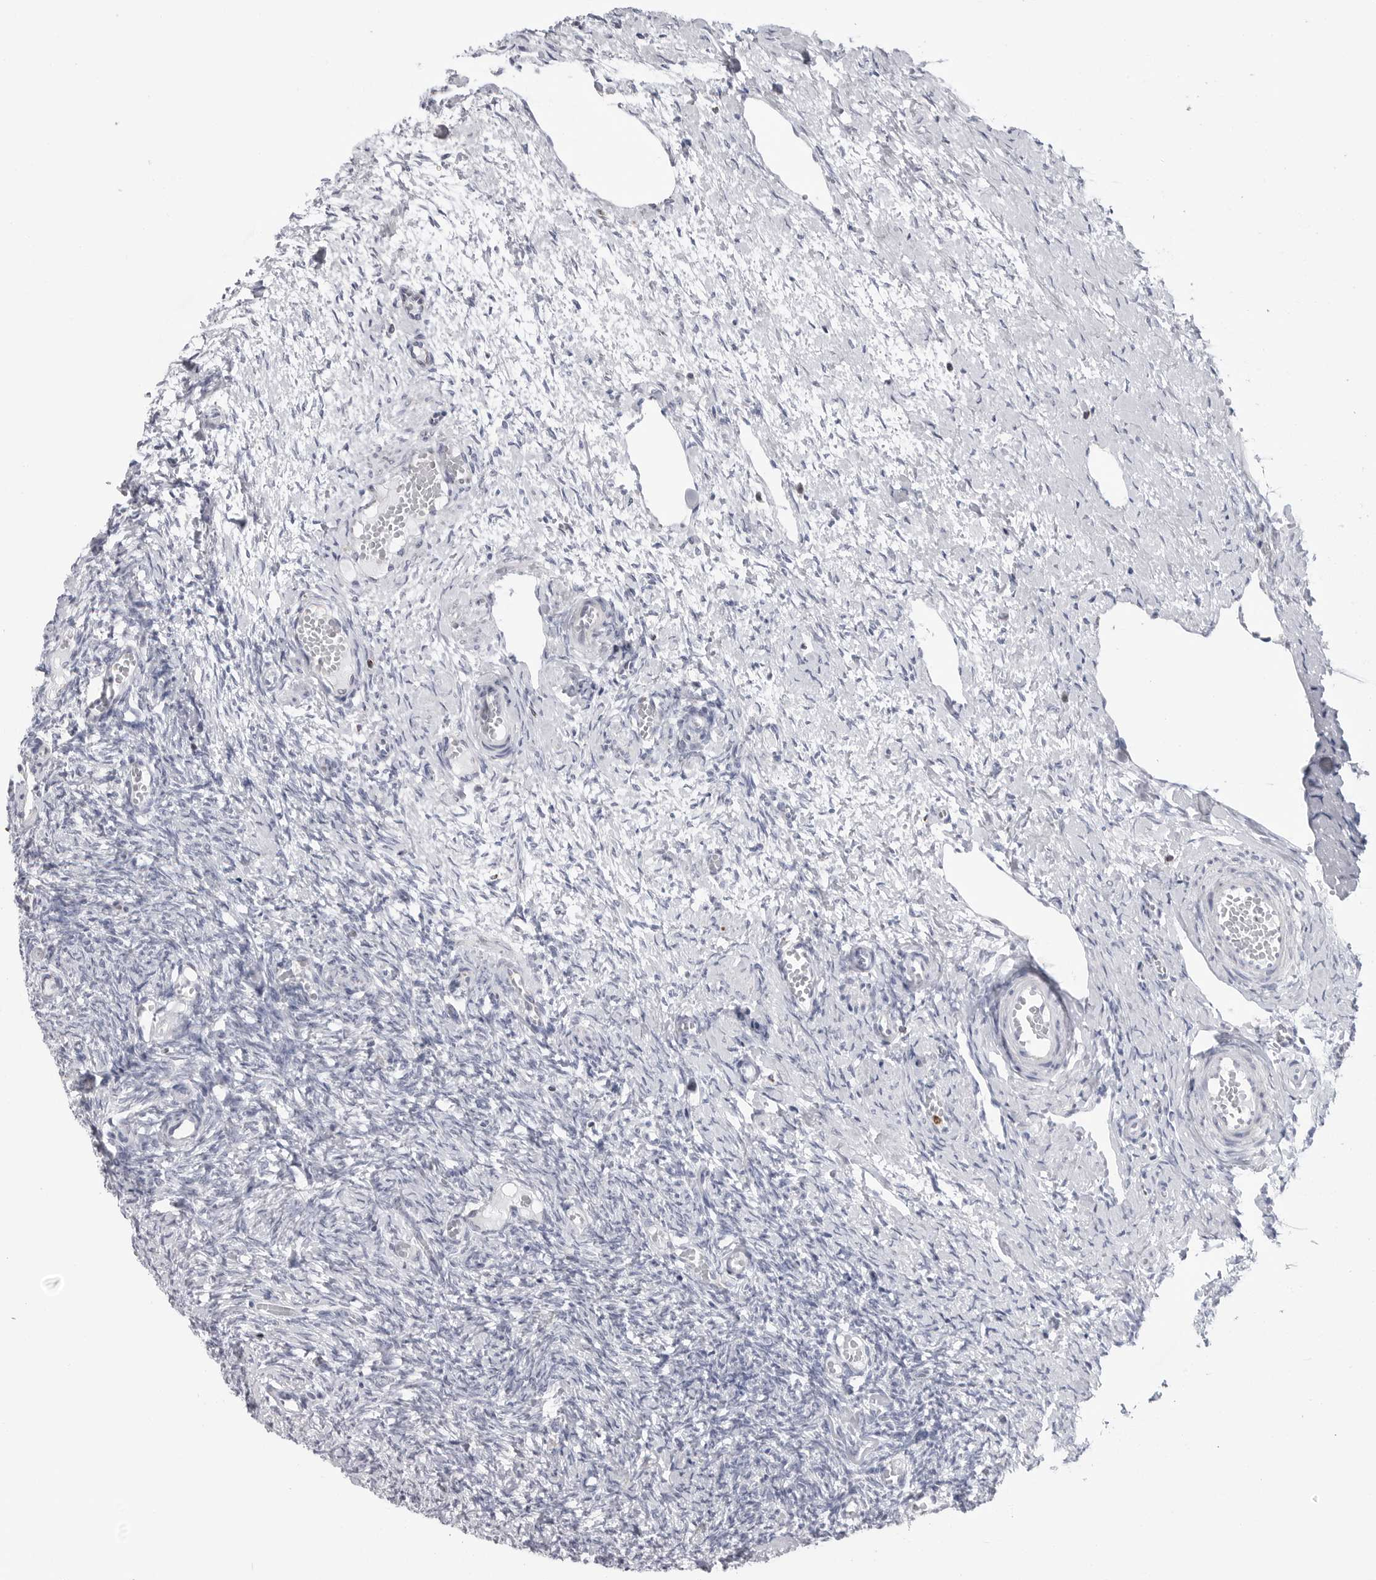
{"staining": {"intensity": "negative", "quantity": "none", "location": "none"}, "tissue": "ovary", "cell_type": "Ovarian stroma cells", "image_type": "normal", "snomed": [{"axis": "morphology", "description": "Adenocarcinoma, NOS"}, {"axis": "topography", "description": "Endometrium"}], "caption": "A high-resolution histopathology image shows immunohistochemistry (IHC) staining of benign ovary, which shows no significant staining in ovarian stroma cells. Brightfield microscopy of immunohistochemistry stained with DAB (brown) and hematoxylin (blue), captured at high magnification.", "gene": "COX5A", "patient": {"sex": "female", "age": 32}}